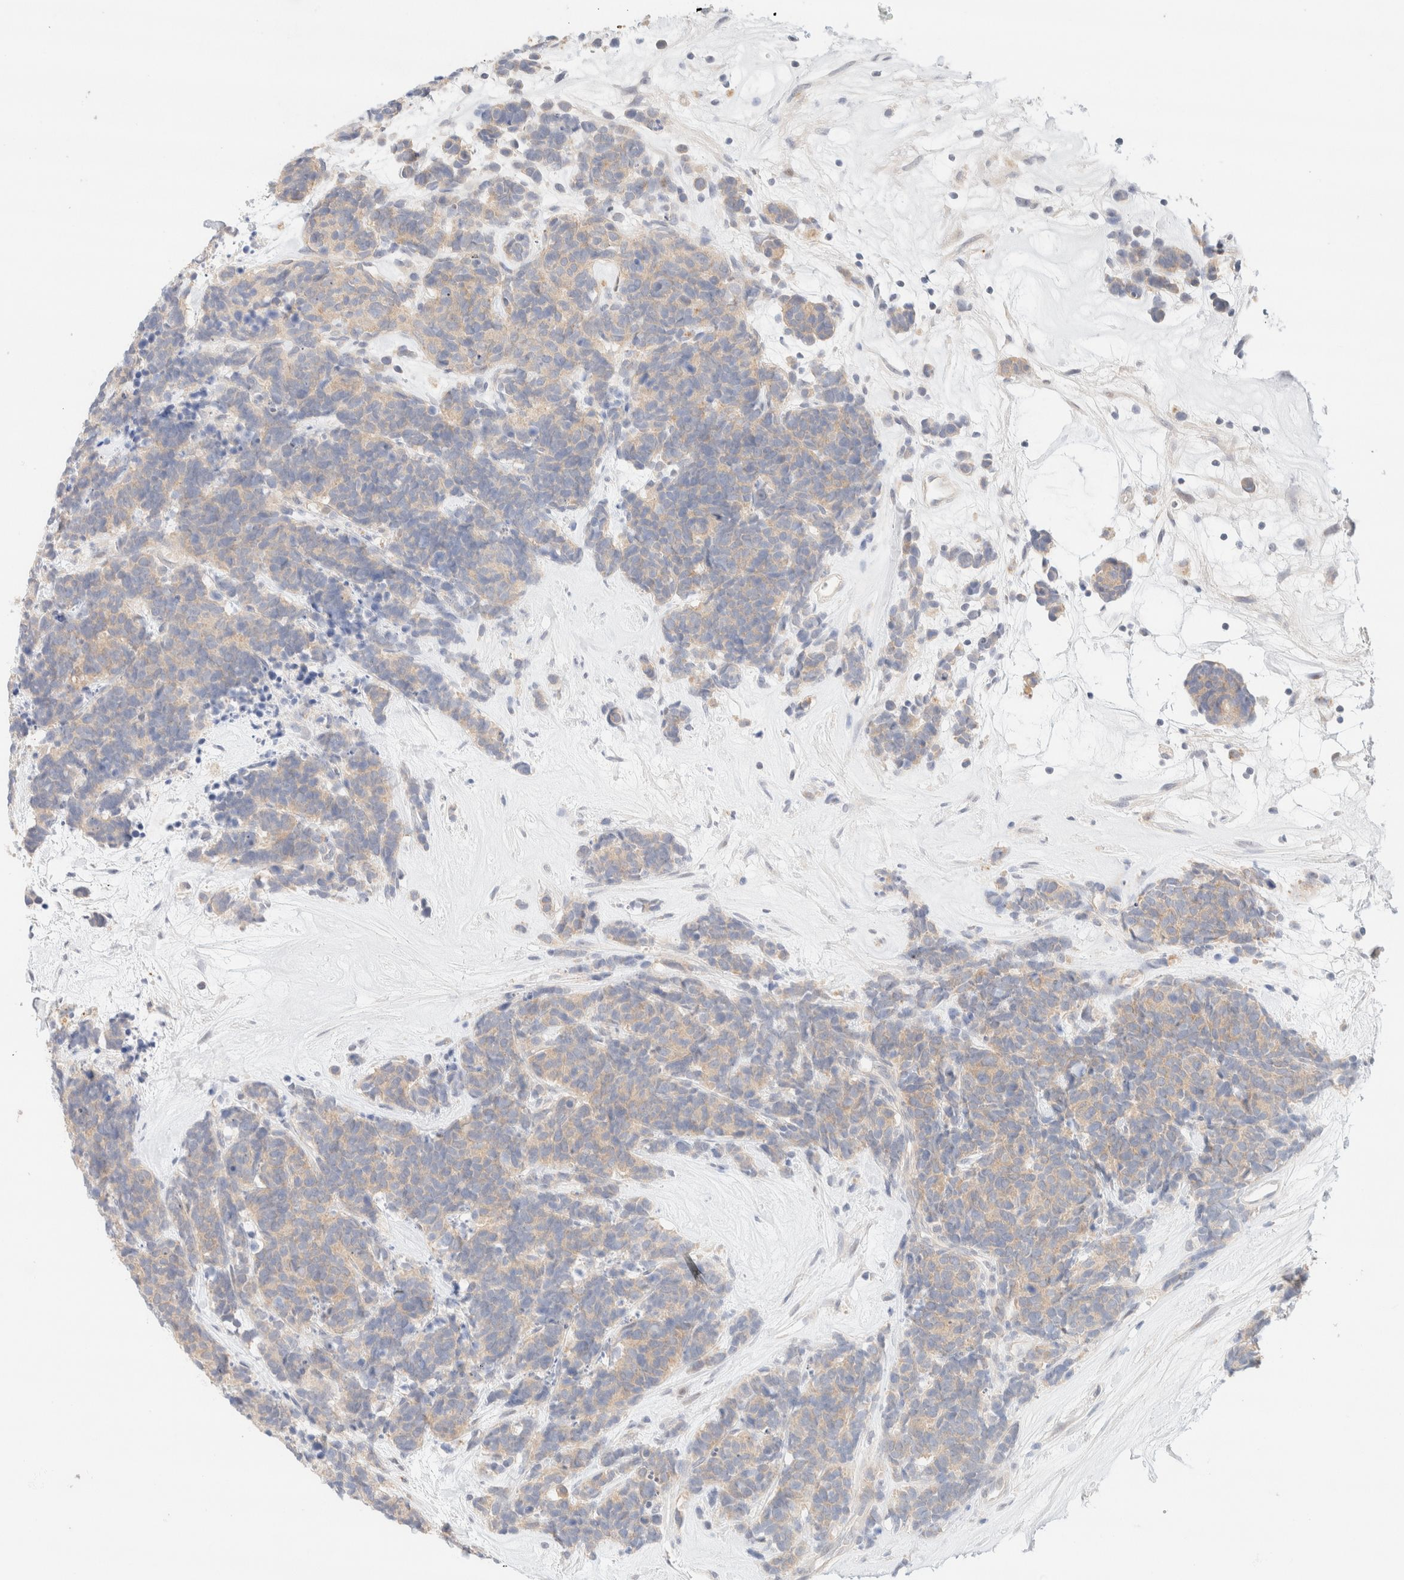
{"staining": {"intensity": "weak", "quantity": ">75%", "location": "cytoplasmic/membranous"}, "tissue": "carcinoid", "cell_type": "Tumor cells", "image_type": "cancer", "snomed": [{"axis": "morphology", "description": "Carcinoma, NOS"}, {"axis": "morphology", "description": "Carcinoid, malignant, NOS"}, {"axis": "topography", "description": "Urinary bladder"}], "caption": "Immunohistochemistry (IHC) of human carcinoid demonstrates low levels of weak cytoplasmic/membranous positivity in about >75% of tumor cells.", "gene": "SGSM2", "patient": {"sex": "male", "age": 57}}